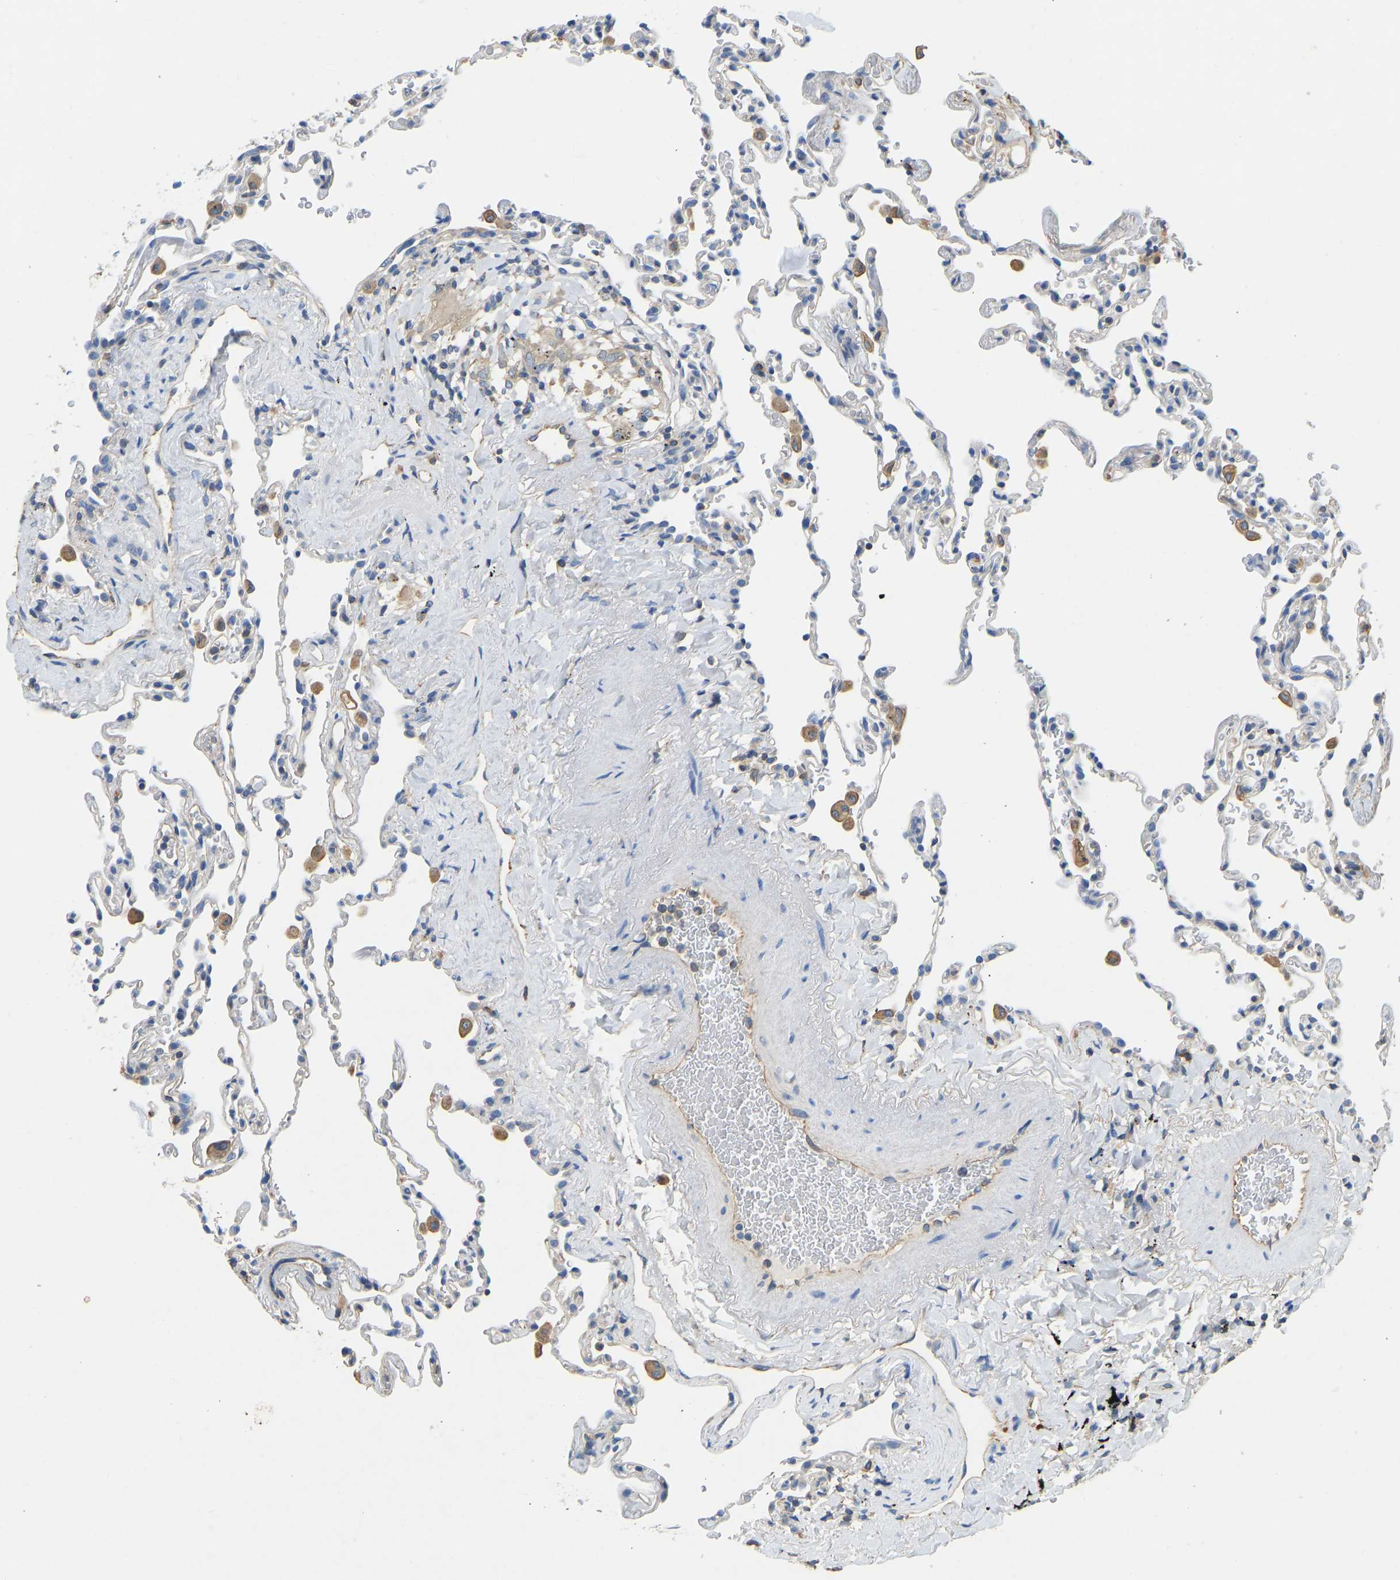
{"staining": {"intensity": "negative", "quantity": "none", "location": "none"}, "tissue": "lung", "cell_type": "Alveolar cells", "image_type": "normal", "snomed": [{"axis": "morphology", "description": "Normal tissue, NOS"}, {"axis": "topography", "description": "Lung"}], "caption": "Lung was stained to show a protein in brown. There is no significant positivity in alveolar cells.", "gene": "TECTA", "patient": {"sex": "male", "age": 59}}